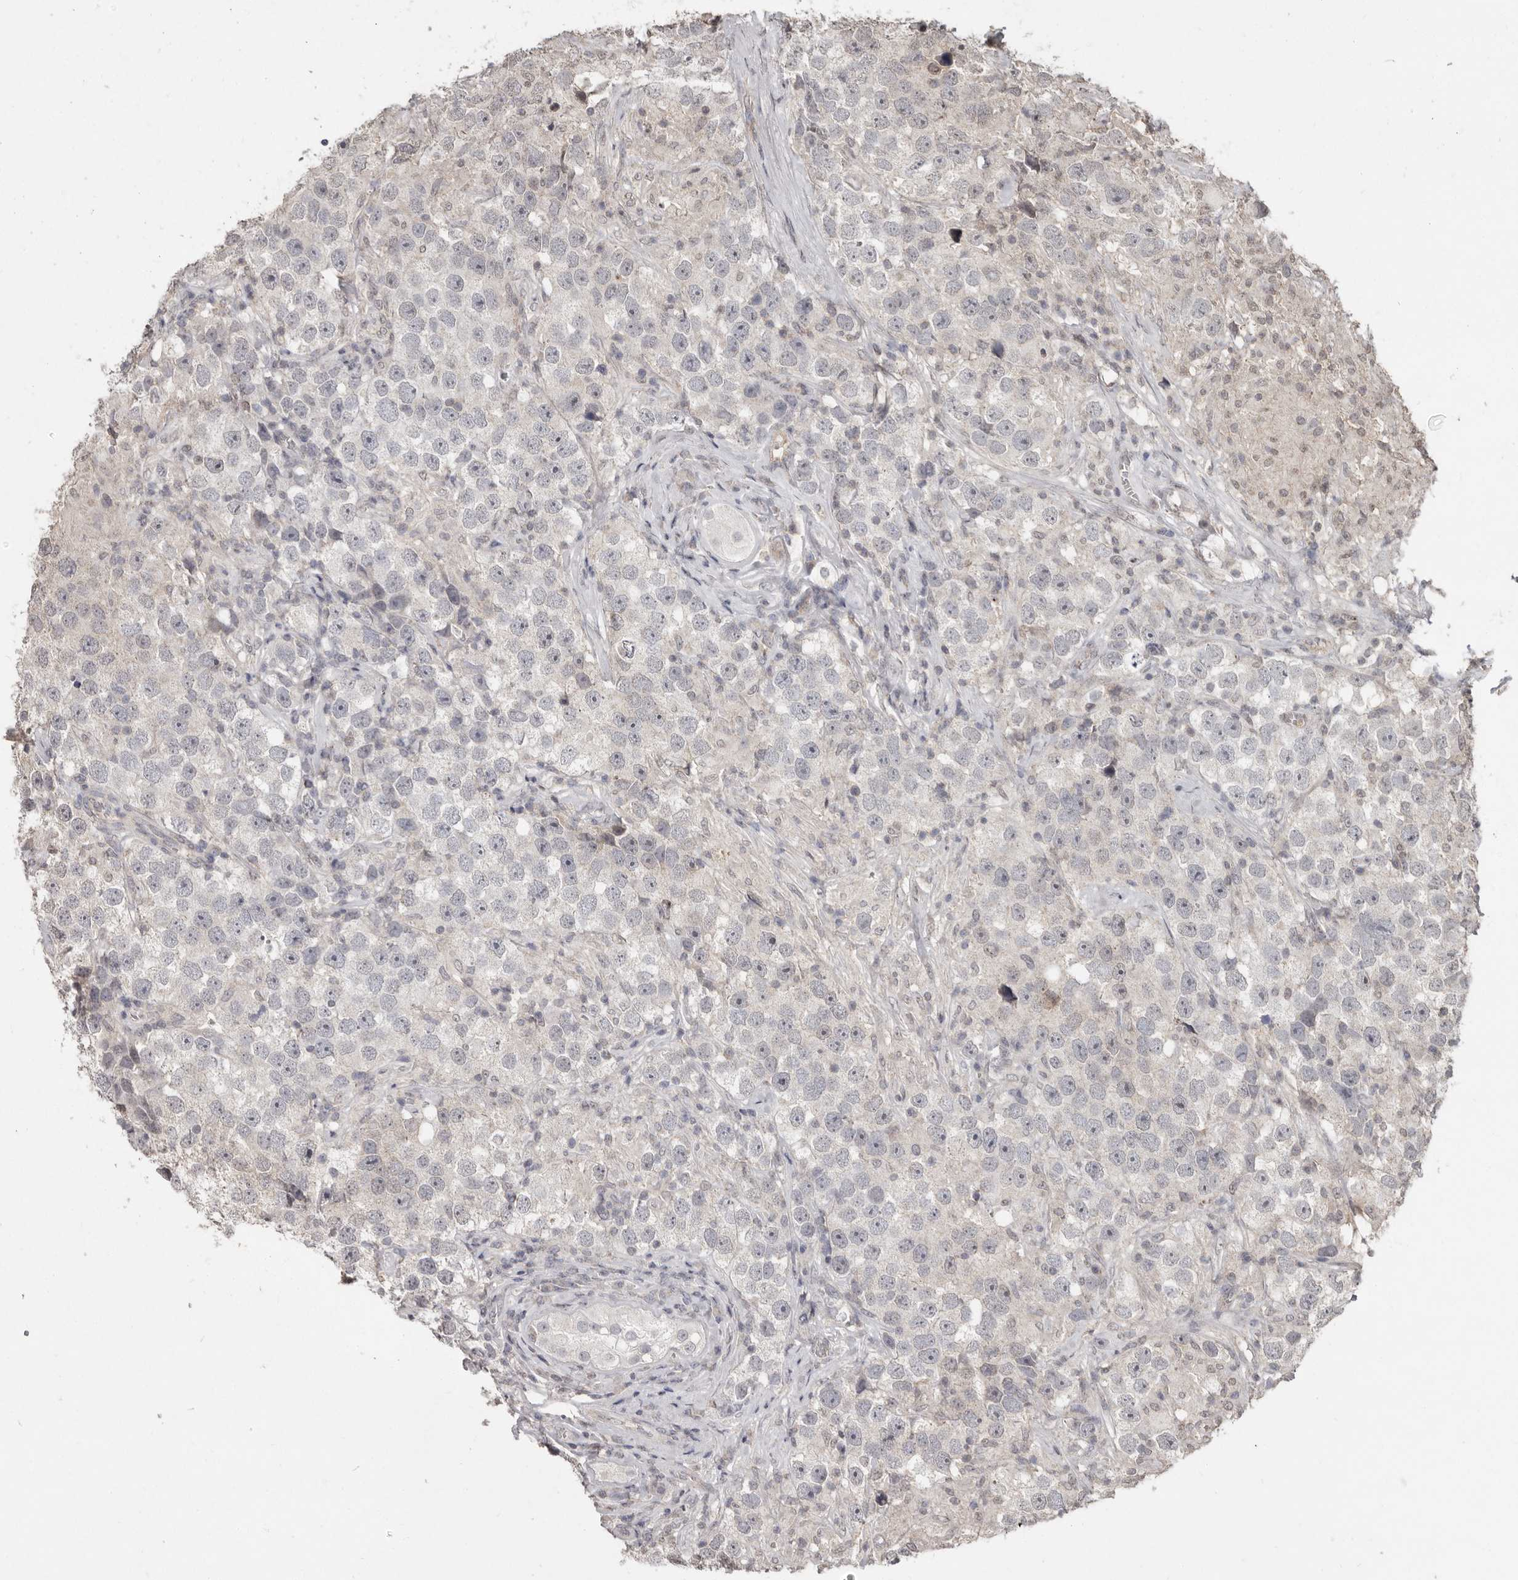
{"staining": {"intensity": "negative", "quantity": "none", "location": "none"}, "tissue": "testis cancer", "cell_type": "Tumor cells", "image_type": "cancer", "snomed": [{"axis": "morphology", "description": "Seminoma, NOS"}, {"axis": "topography", "description": "Testis"}], "caption": "Immunohistochemical staining of testis cancer (seminoma) exhibits no significant positivity in tumor cells.", "gene": "LINGO2", "patient": {"sex": "male", "age": 49}}